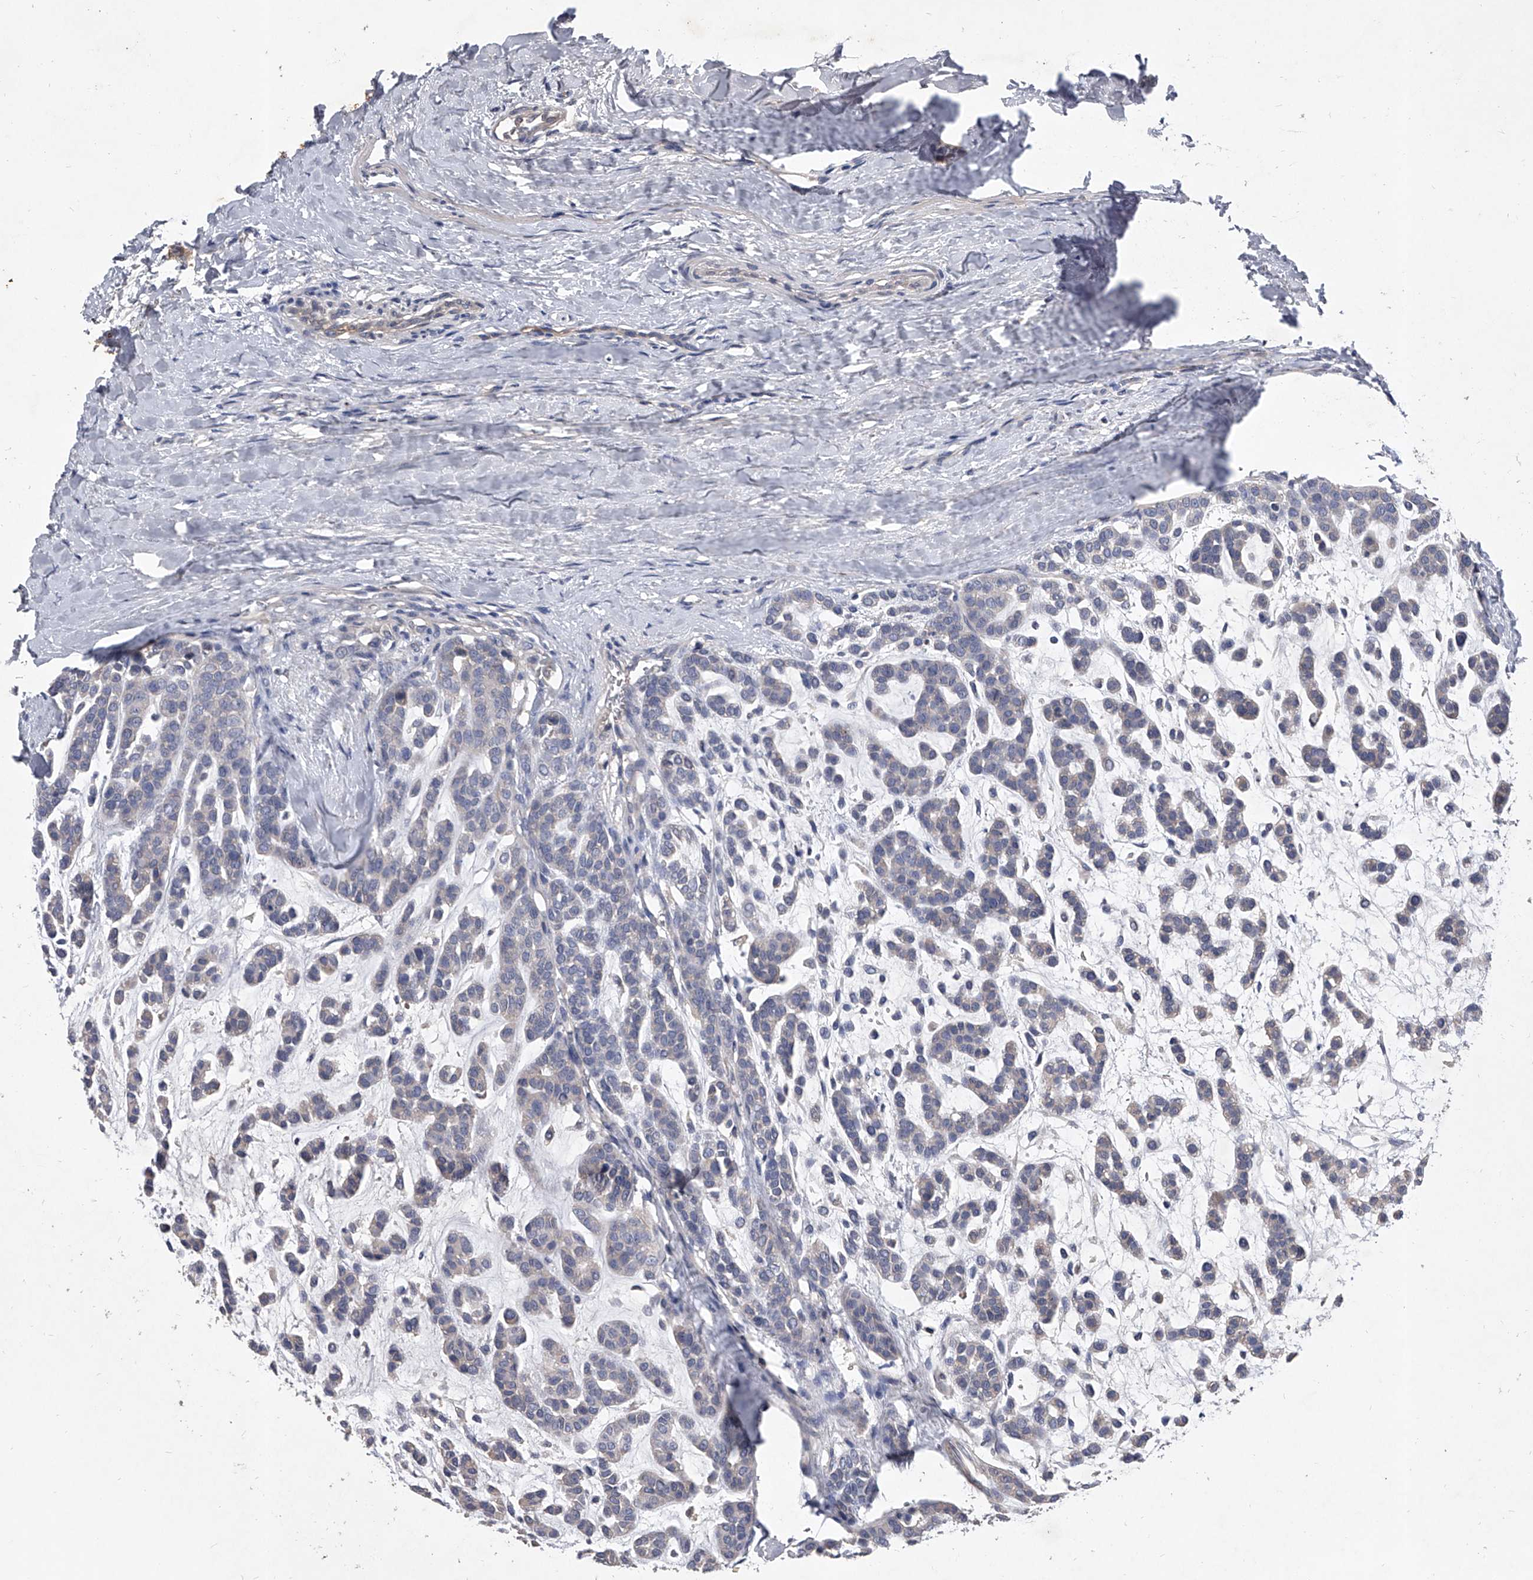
{"staining": {"intensity": "negative", "quantity": "none", "location": "none"}, "tissue": "head and neck cancer", "cell_type": "Tumor cells", "image_type": "cancer", "snomed": [{"axis": "morphology", "description": "Adenocarcinoma, NOS"}, {"axis": "morphology", "description": "Adenoma, NOS"}, {"axis": "topography", "description": "Head-Neck"}], "caption": "Protein analysis of head and neck cancer reveals no significant positivity in tumor cells.", "gene": "C5", "patient": {"sex": "female", "age": 55}}